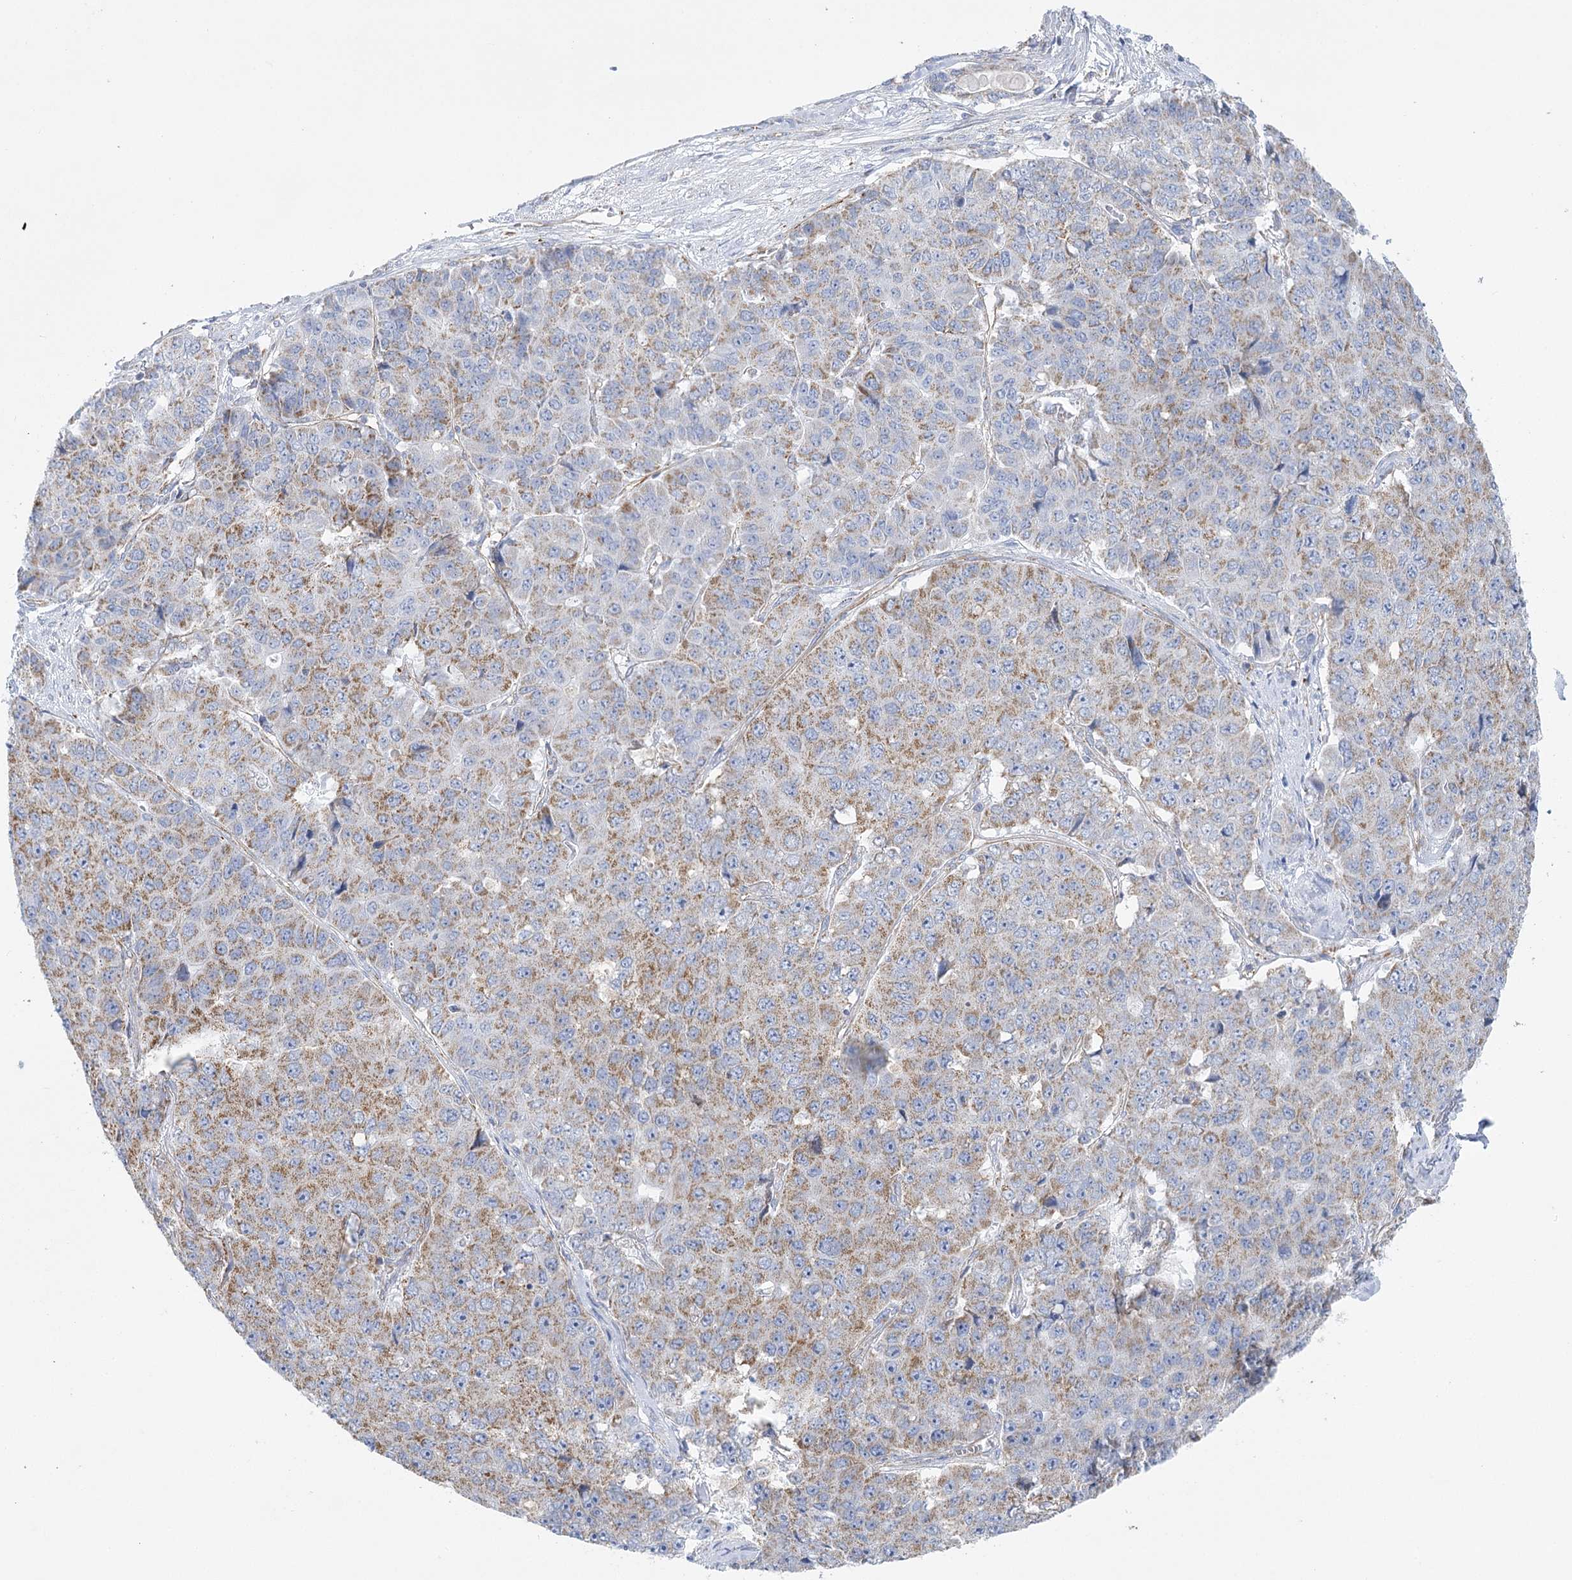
{"staining": {"intensity": "moderate", "quantity": "25%-75%", "location": "cytoplasmic/membranous"}, "tissue": "pancreatic cancer", "cell_type": "Tumor cells", "image_type": "cancer", "snomed": [{"axis": "morphology", "description": "Adenocarcinoma, NOS"}, {"axis": "topography", "description": "Pancreas"}], "caption": "Immunohistochemical staining of human pancreatic adenocarcinoma displays moderate cytoplasmic/membranous protein staining in about 25%-75% of tumor cells.", "gene": "DHTKD1", "patient": {"sex": "male", "age": 50}}